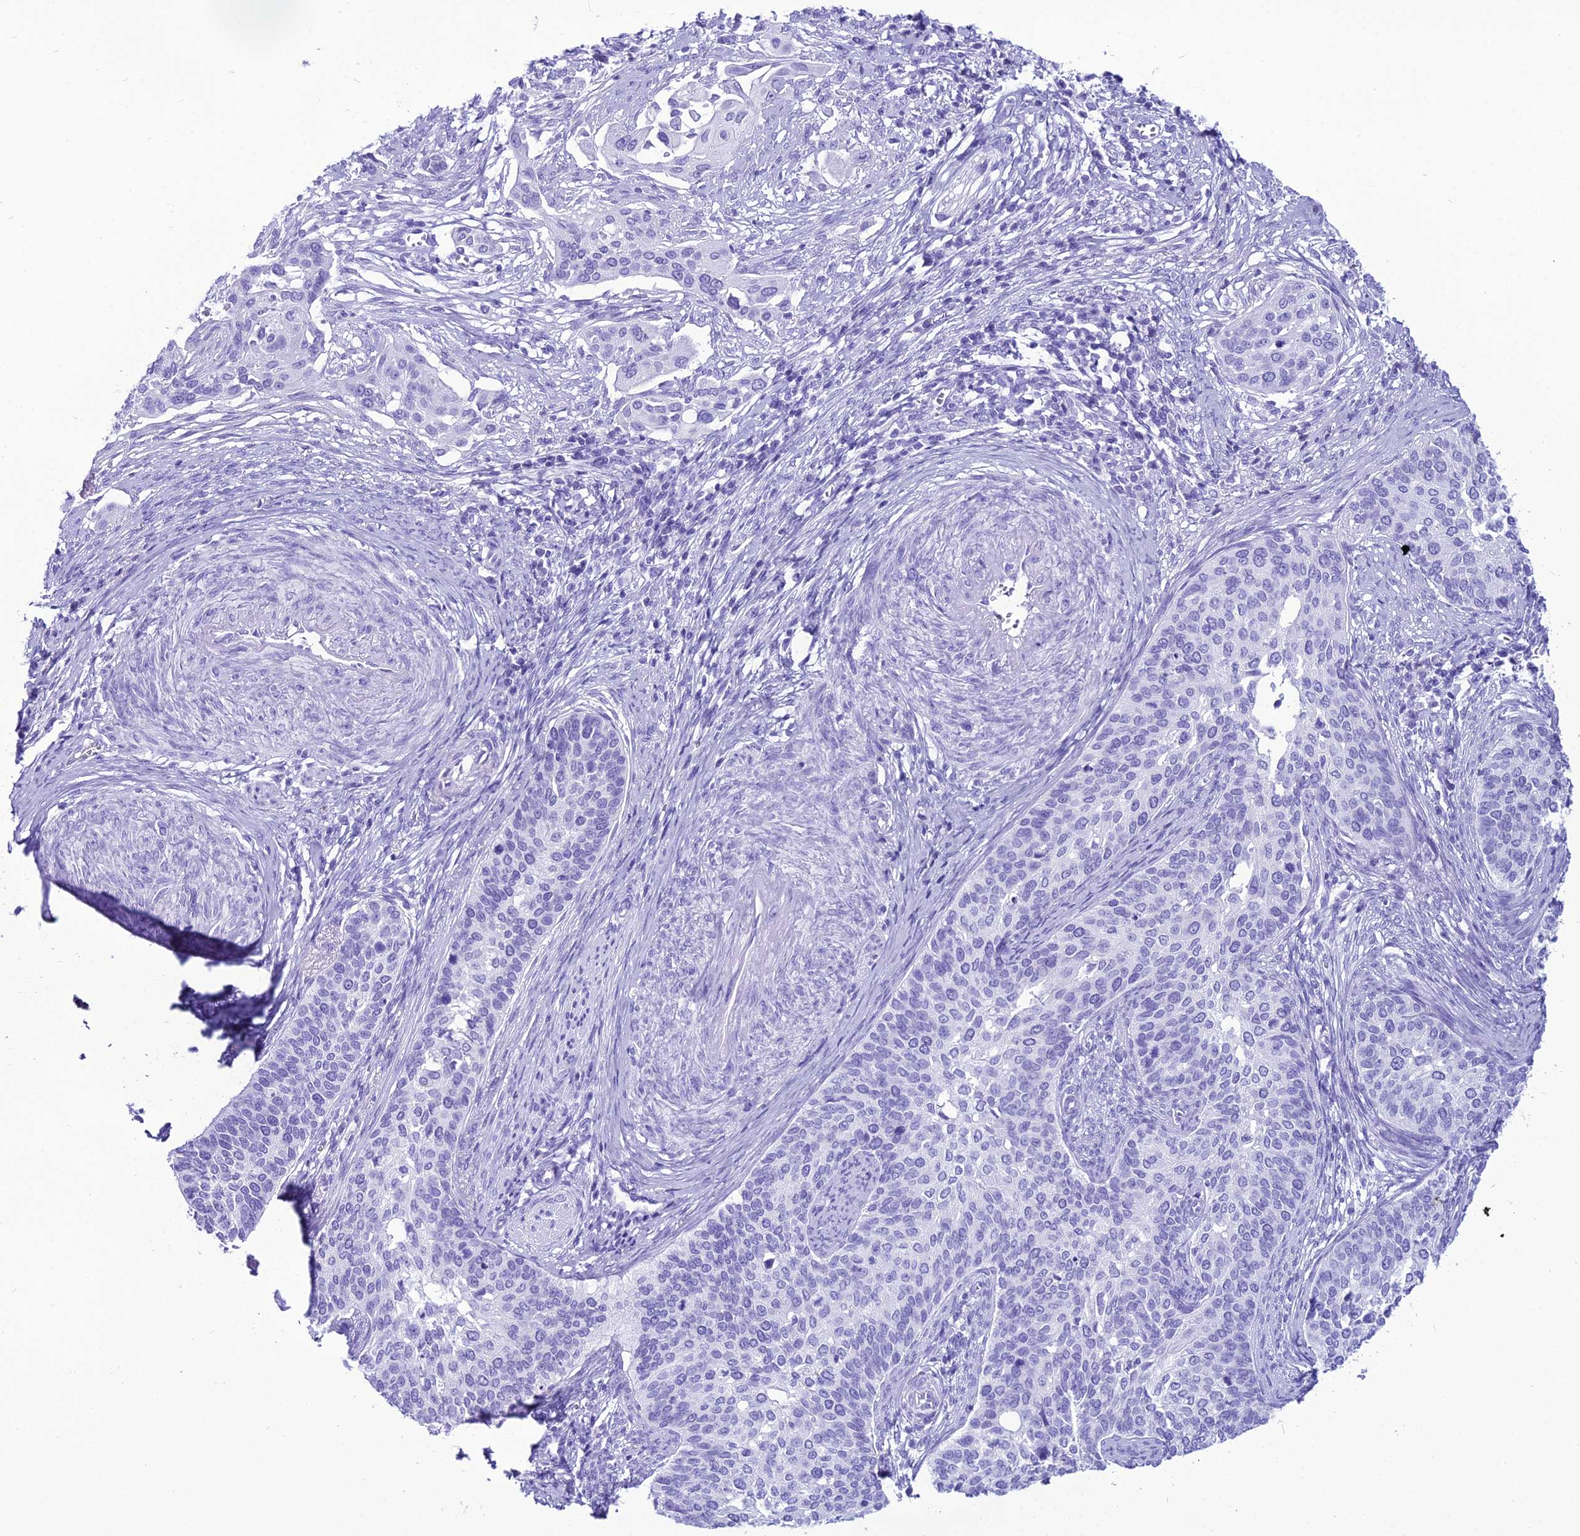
{"staining": {"intensity": "negative", "quantity": "none", "location": "none"}, "tissue": "cervical cancer", "cell_type": "Tumor cells", "image_type": "cancer", "snomed": [{"axis": "morphology", "description": "Squamous cell carcinoma, NOS"}, {"axis": "topography", "description": "Cervix"}], "caption": "Tumor cells show no significant expression in cervical squamous cell carcinoma.", "gene": "PNMA5", "patient": {"sex": "female", "age": 44}}